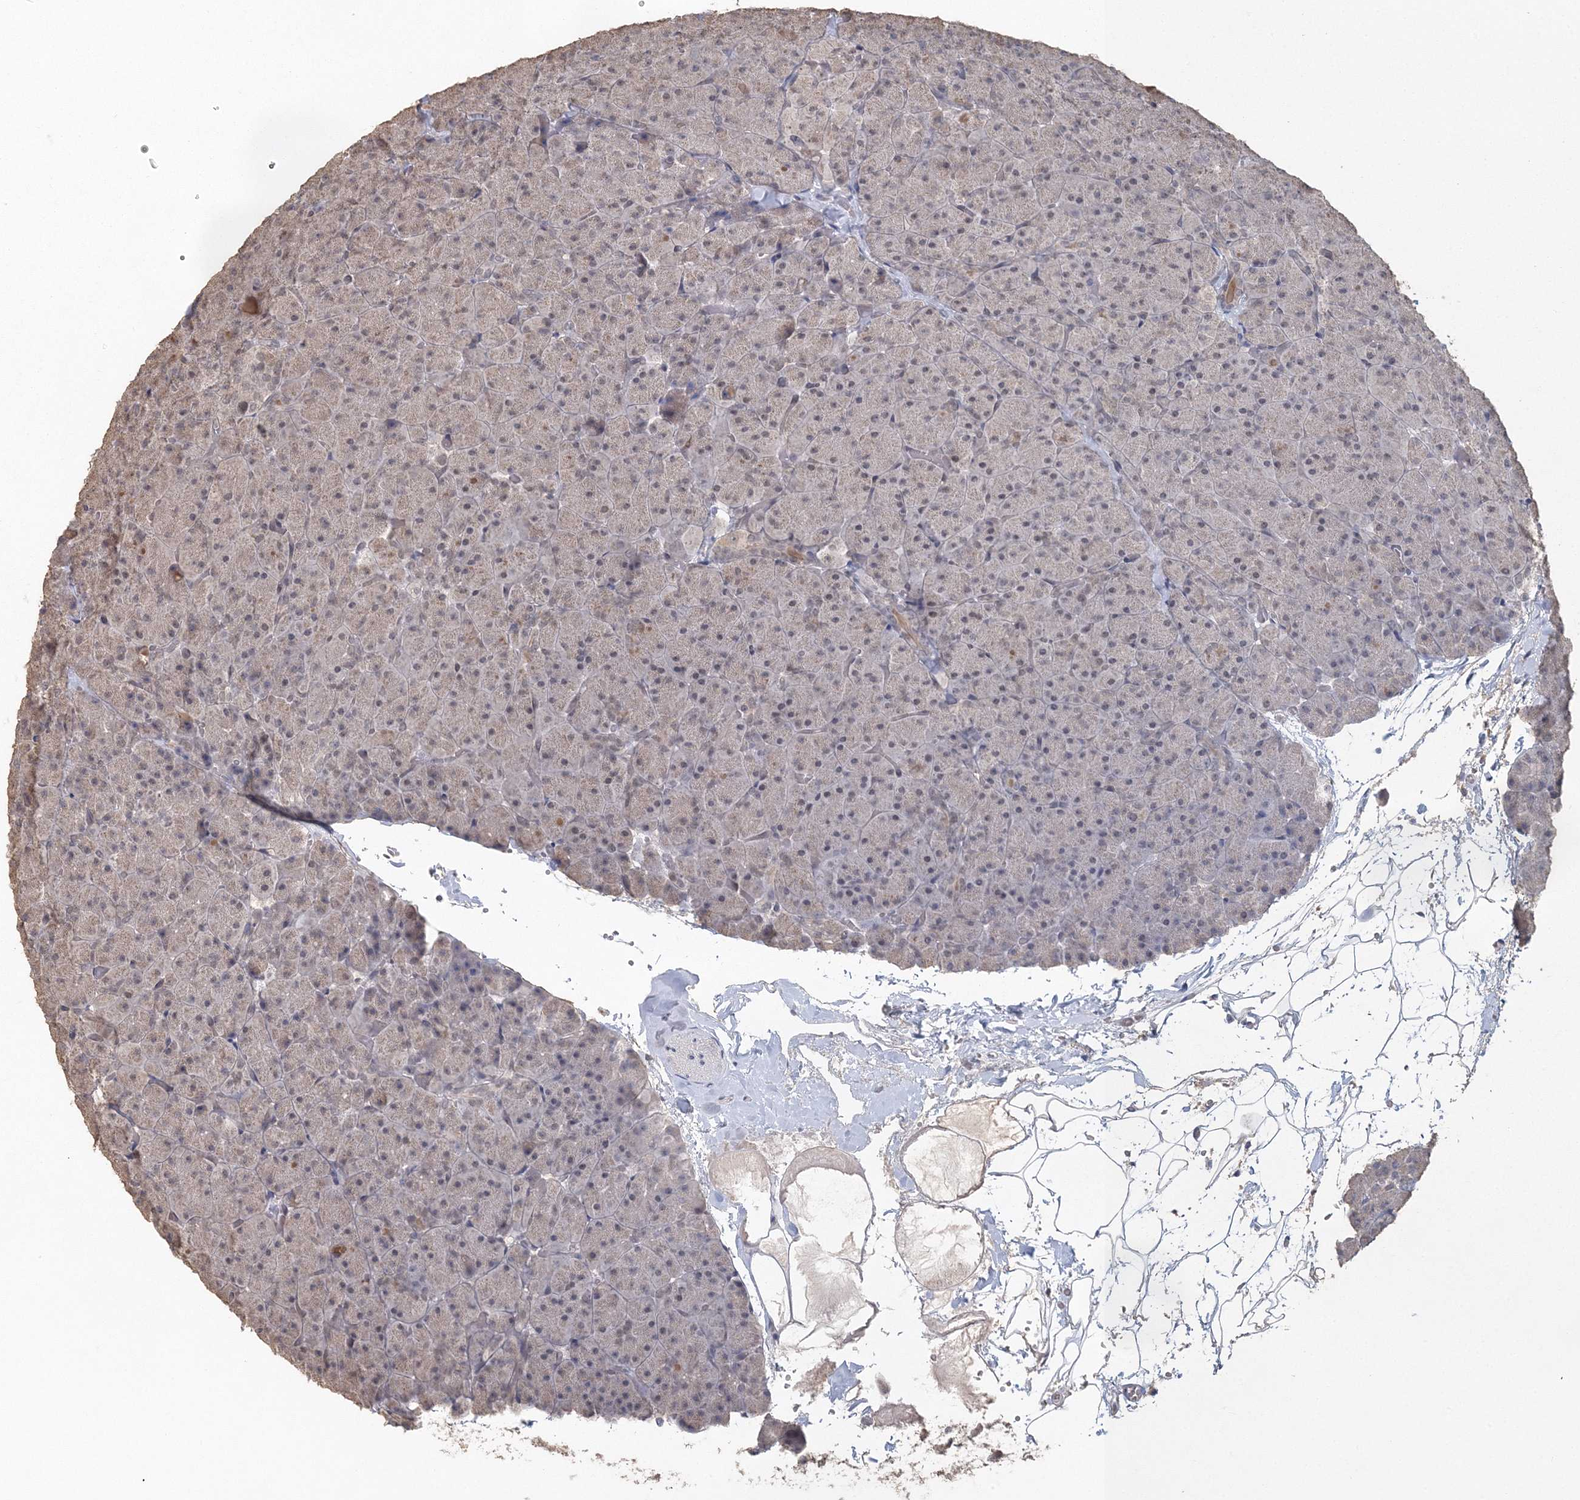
{"staining": {"intensity": "weak", "quantity": "<25%", "location": "nuclear"}, "tissue": "pancreas", "cell_type": "Exocrine glandular cells", "image_type": "normal", "snomed": [{"axis": "morphology", "description": "Normal tissue, NOS"}, {"axis": "topography", "description": "Pancreas"}], "caption": "High power microscopy photomicrograph of an immunohistochemistry (IHC) photomicrograph of unremarkable pancreas, revealing no significant expression in exocrine glandular cells. (Stains: DAB (3,3'-diaminobenzidine) IHC with hematoxylin counter stain, Microscopy: brightfield microscopy at high magnification).", "gene": "UIMC1", "patient": {"sex": "male", "age": 36}}